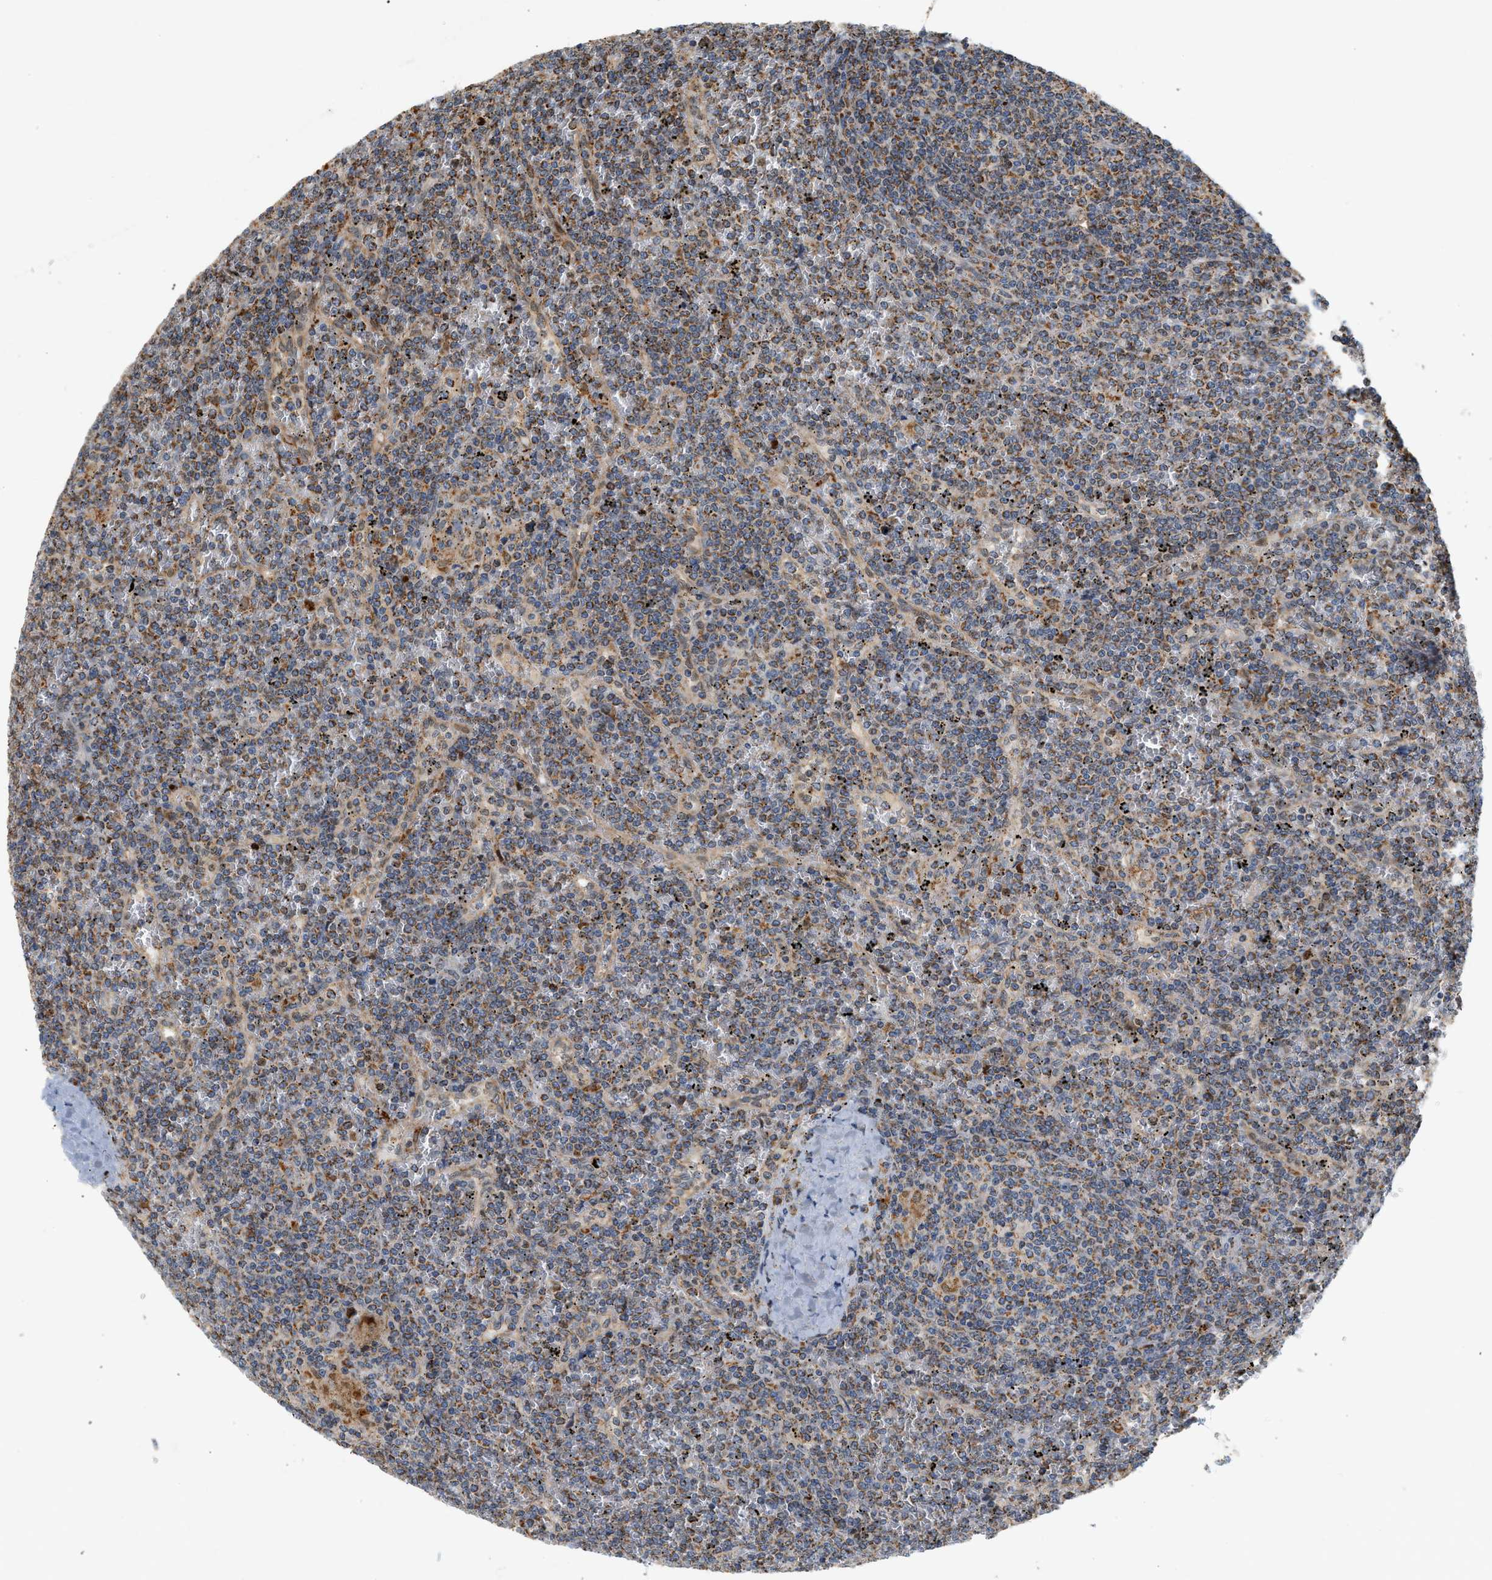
{"staining": {"intensity": "moderate", "quantity": "25%-75%", "location": "cytoplasmic/membranous"}, "tissue": "lymphoma", "cell_type": "Tumor cells", "image_type": "cancer", "snomed": [{"axis": "morphology", "description": "Malignant lymphoma, non-Hodgkin's type, Low grade"}, {"axis": "topography", "description": "Spleen"}], "caption": "IHC of low-grade malignant lymphoma, non-Hodgkin's type shows medium levels of moderate cytoplasmic/membranous staining in about 25%-75% of tumor cells. The staining was performed using DAB, with brown indicating positive protein expression. Nuclei are stained blue with hematoxylin.", "gene": "MCU", "patient": {"sex": "female", "age": 19}}